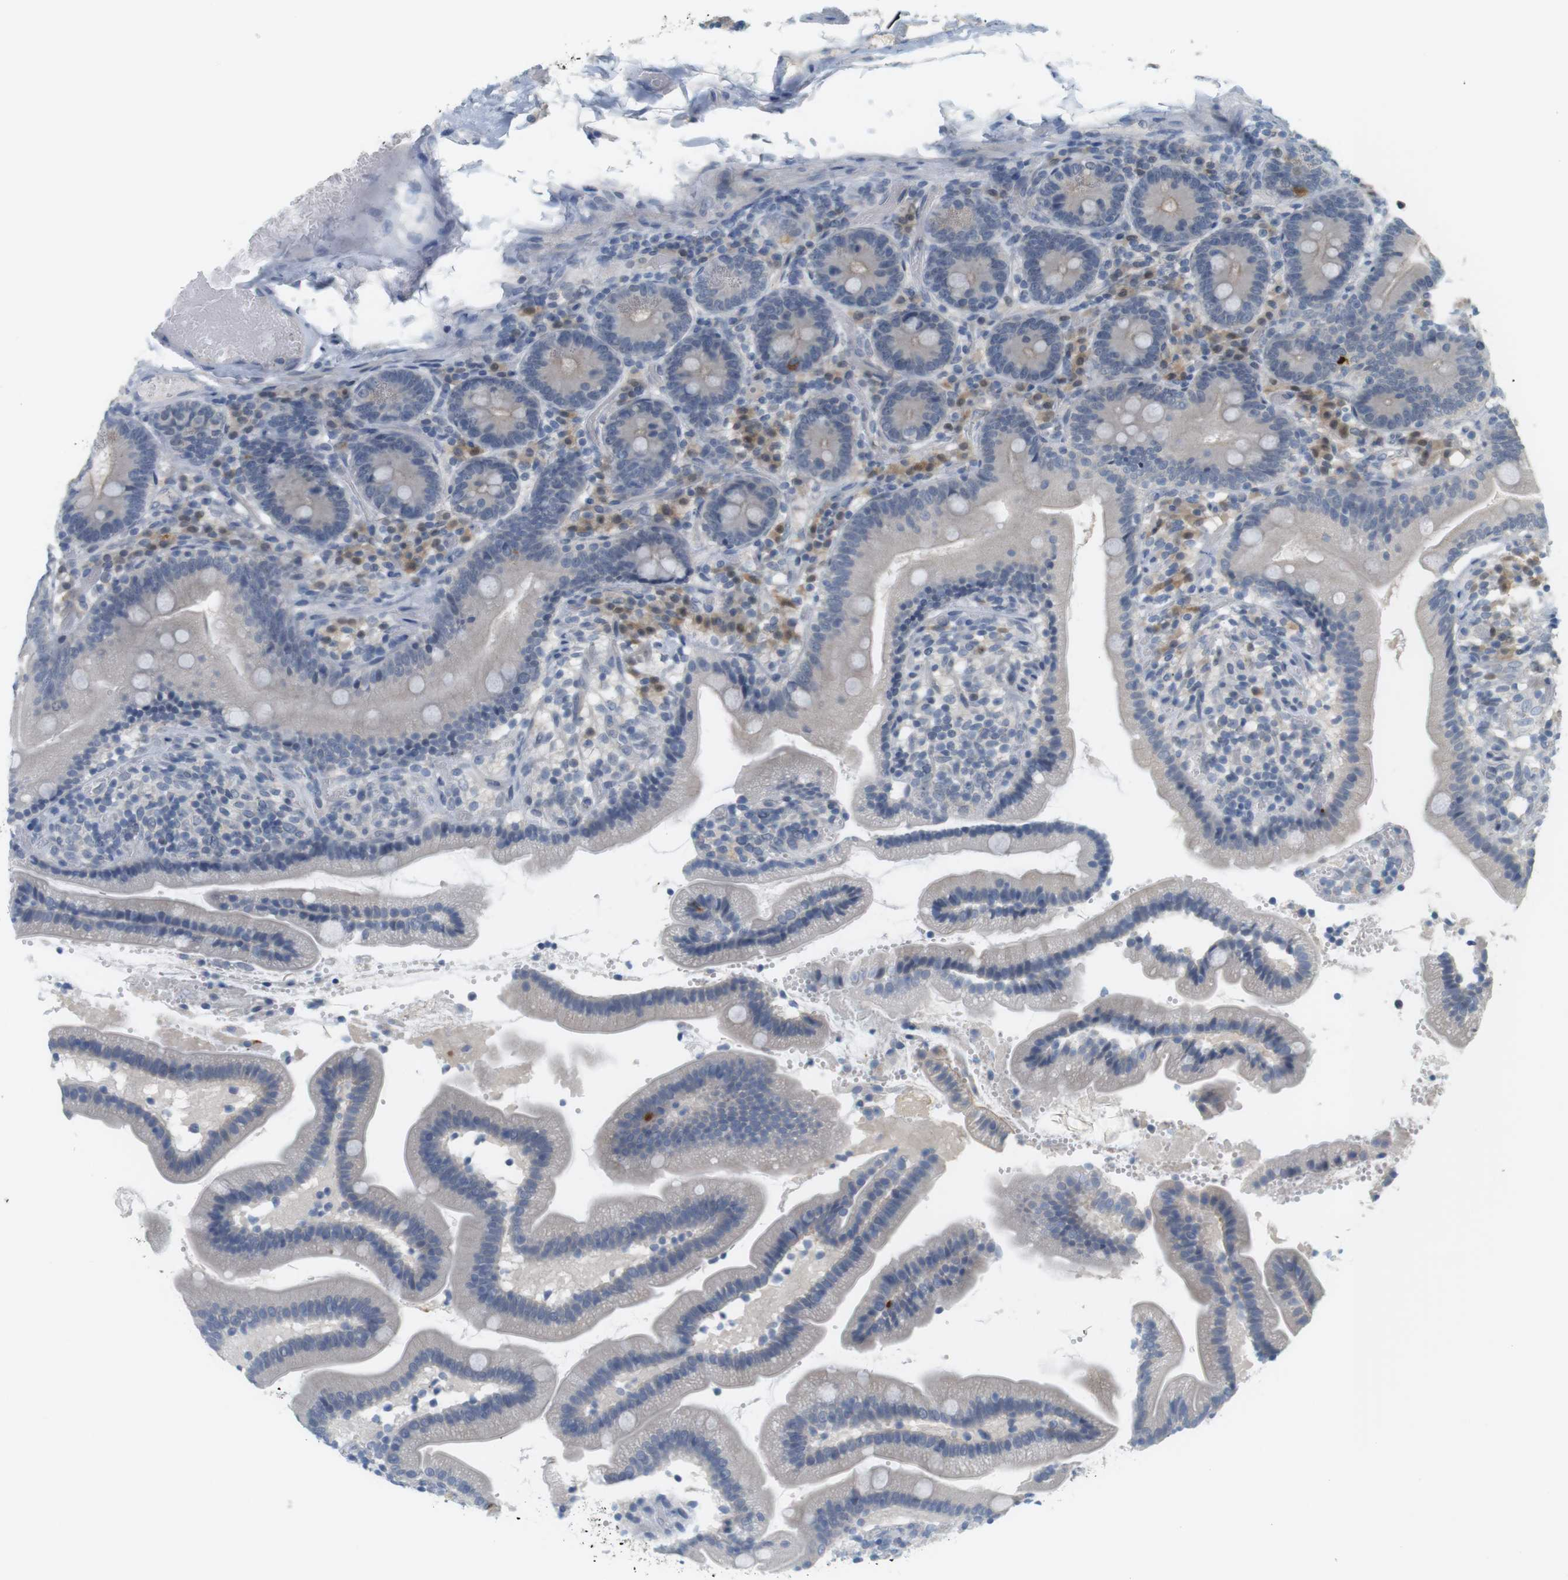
{"staining": {"intensity": "negative", "quantity": "none", "location": "none"}, "tissue": "duodenum", "cell_type": "Glandular cells", "image_type": "normal", "snomed": [{"axis": "morphology", "description": "Normal tissue, NOS"}, {"axis": "topography", "description": "Duodenum"}], "caption": "Glandular cells are negative for brown protein staining in benign duodenum. The staining was performed using DAB to visualize the protein expression in brown, while the nuclei were stained in blue with hematoxylin (Magnification: 20x).", "gene": "CREB3L2", "patient": {"sex": "male", "age": 66}}